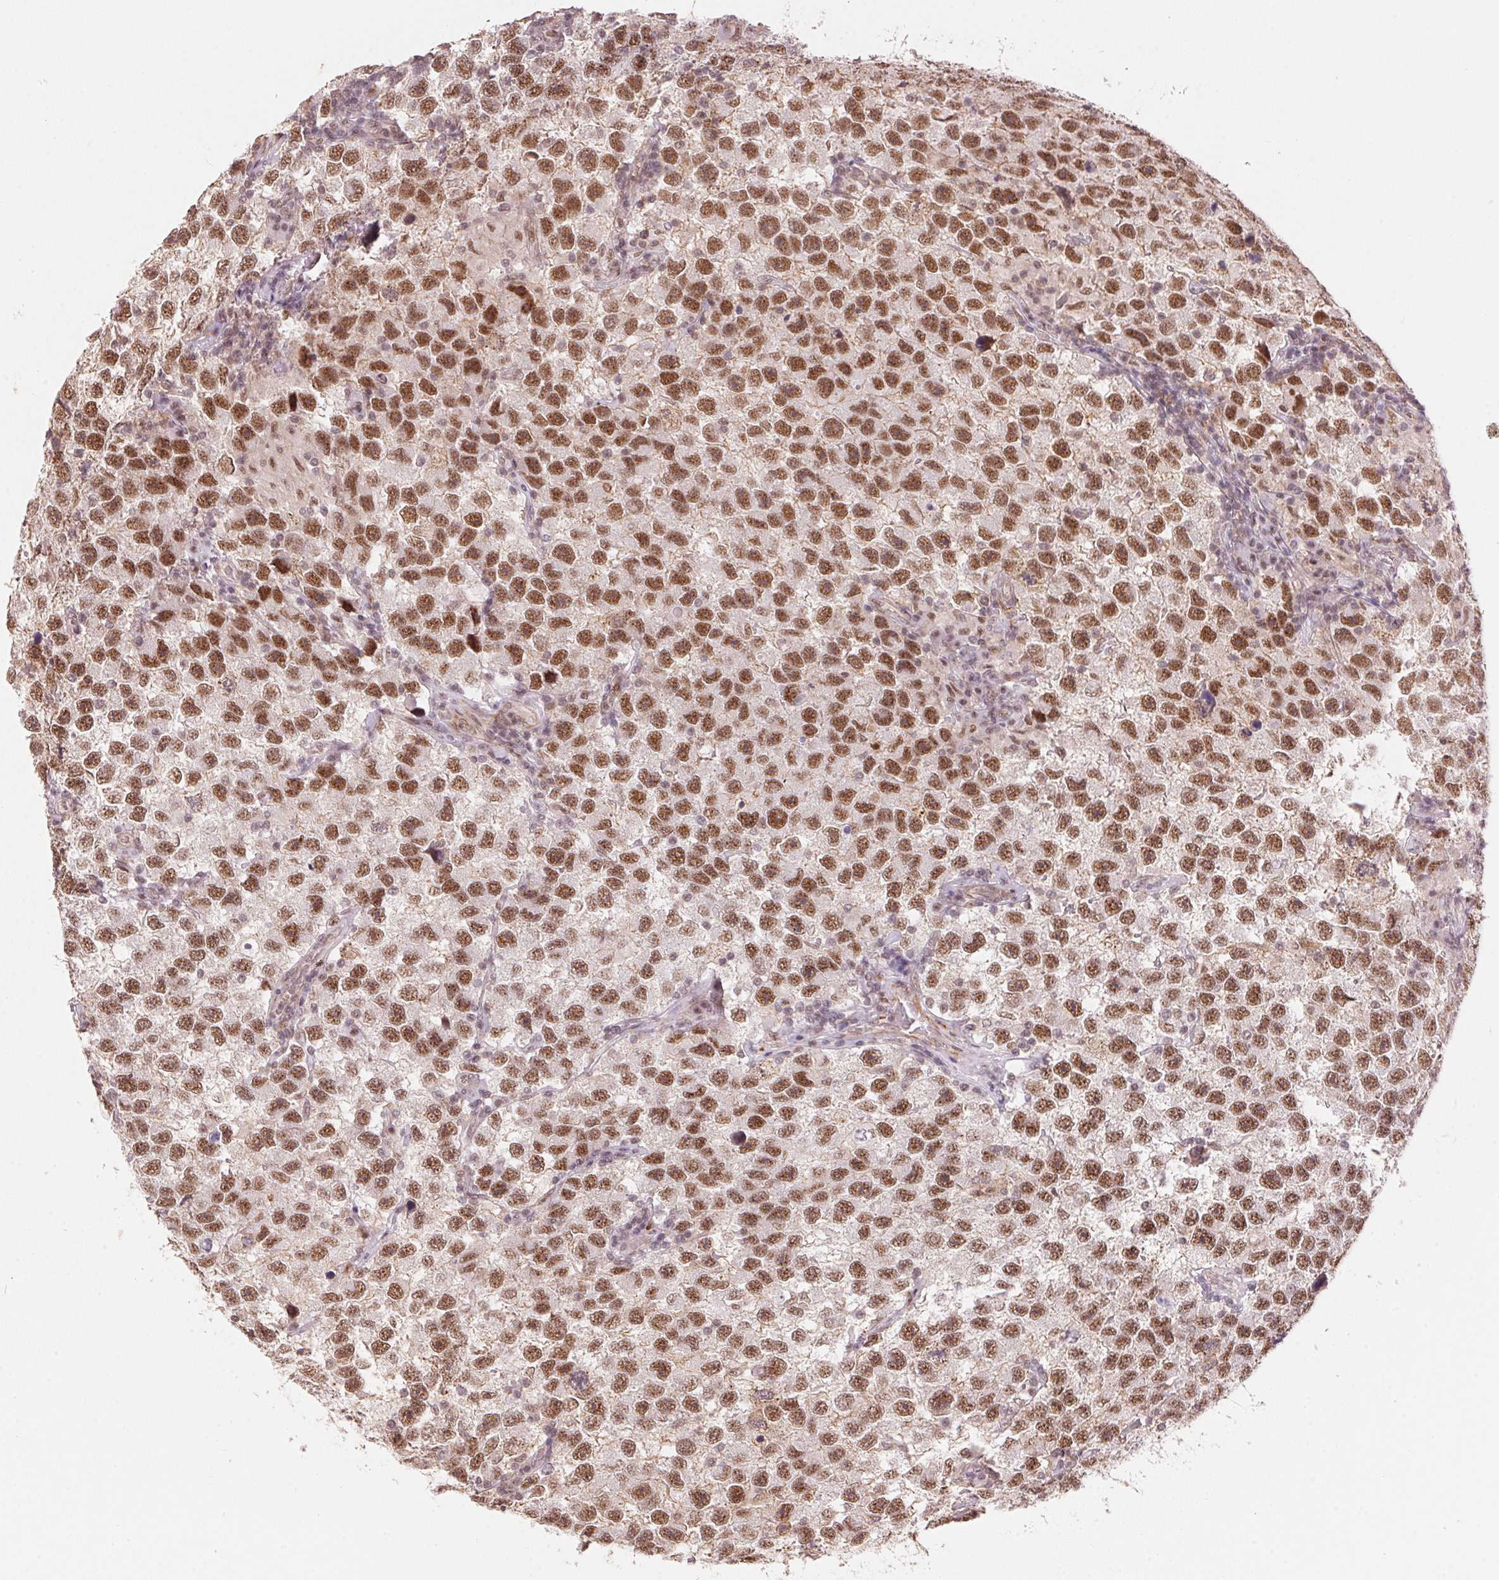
{"staining": {"intensity": "moderate", "quantity": ">75%", "location": "nuclear"}, "tissue": "testis cancer", "cell_type": "Tumor cells", "image_type": "cancer", "snomed": [{"axis": "morphology", "description": "Seminoma, NOS"}, {"axis": "topography", "description": "Testis"}], "caption": "The immunohistochemical stain labels moderate nuclear positivity in tumor cells of seminoma (testis) tissue. (DAB (3,3'-diaminobenzidine) IHC, brown staining for protein, blue staining for nuclei).", "gene": "HNRNPDL", "patient": {"sex": "male", "age": 26}}